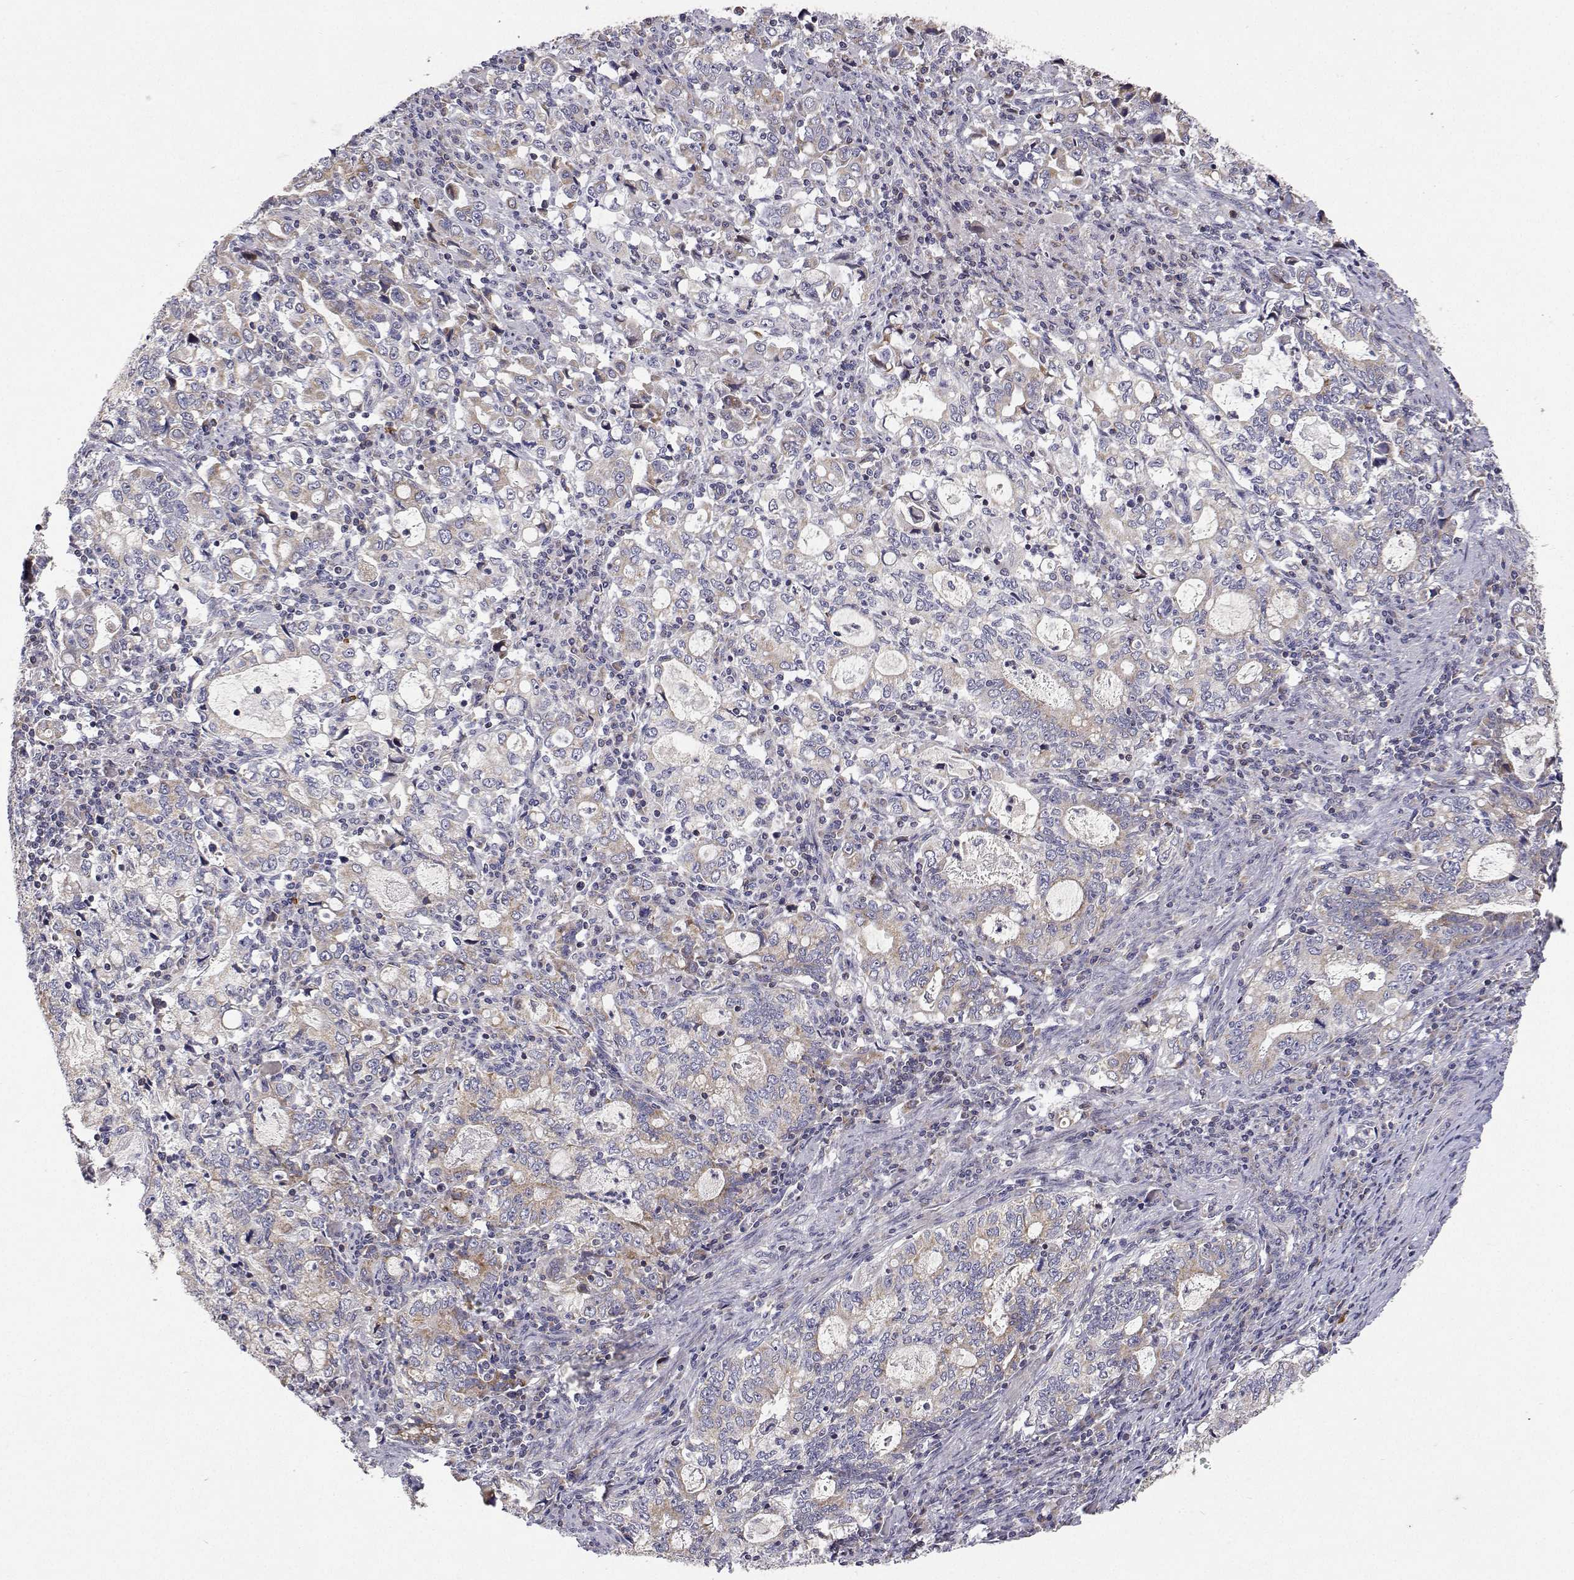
{"staining": {"intensity": "moderate", "quantity": "<25%", "location": "cytoplasmic/membranous"}, "tissue": "stomach cancer", "cell_type": "Tumor cells", "image_type": "cancer", "snomed": [{"axis": "morphology", "description": "Adenocarcinoma, NOS"}, {"axis": "topography", "description": "Stomach, lower"}], "caption": "IHC of stomach cancer reveals low levels of moderate cytoplasmic/membranous expression in approximately <25% of tumor cells.", "gene": "MRPL3", "patient": {"sex": "female", "age": 72}}